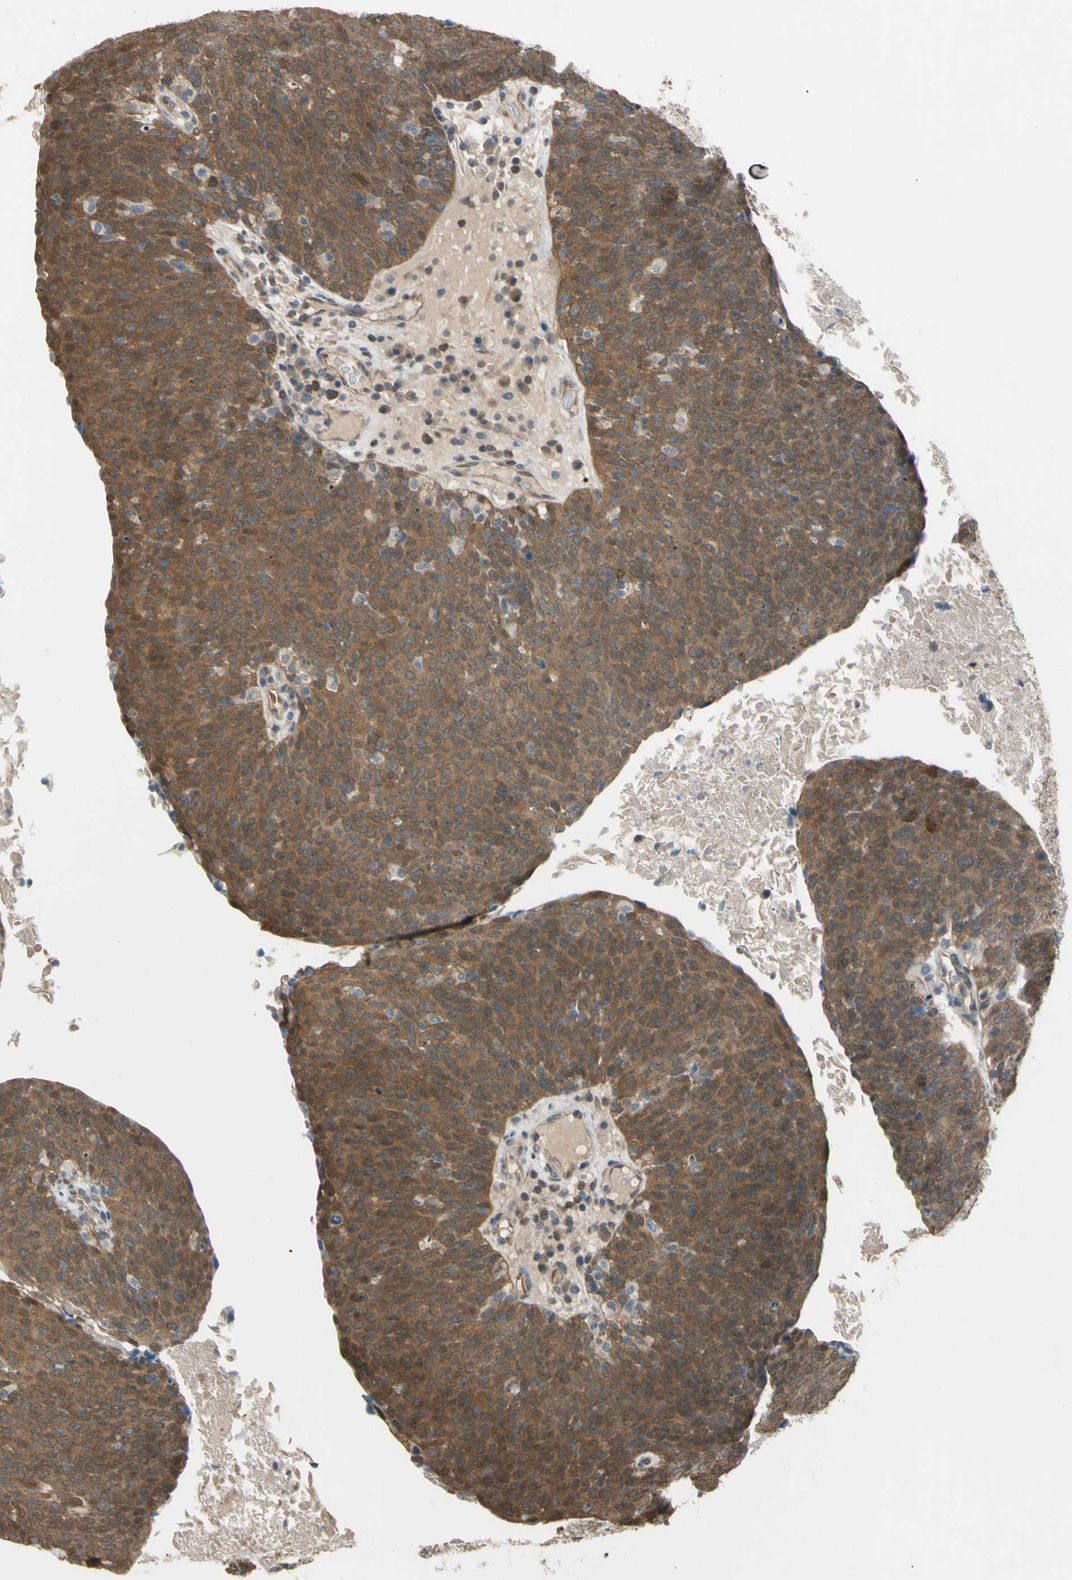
{"staining": {"intensity": "moderate", "quantity": ">75%", "location": "cytoplasmic/membranous"}, "tissue": "head and neck cancer", "cell_type": "Tumor cells", "image_type": "cancer", "snomed": [{"axis": "morphology", "description": "Squamous cell carcinoma, NOS"}, {"axis": "morphology", "description": "Squamous cell carcinoma, metastatic, NOS"}, {"axis": "topography", "description": "Lymph node"}, {"axis": "topography", "description": "Head-Neck"}], "caption": "A photomicrograph showing moderate cytoplasmic/membranous staining in approximately >75% of tumor cells in head and neck cancer, as visualized by brown immunohistochemical staining.", "gene": "YWHAQ", "patient": {"sex": "male", "age": 62}}